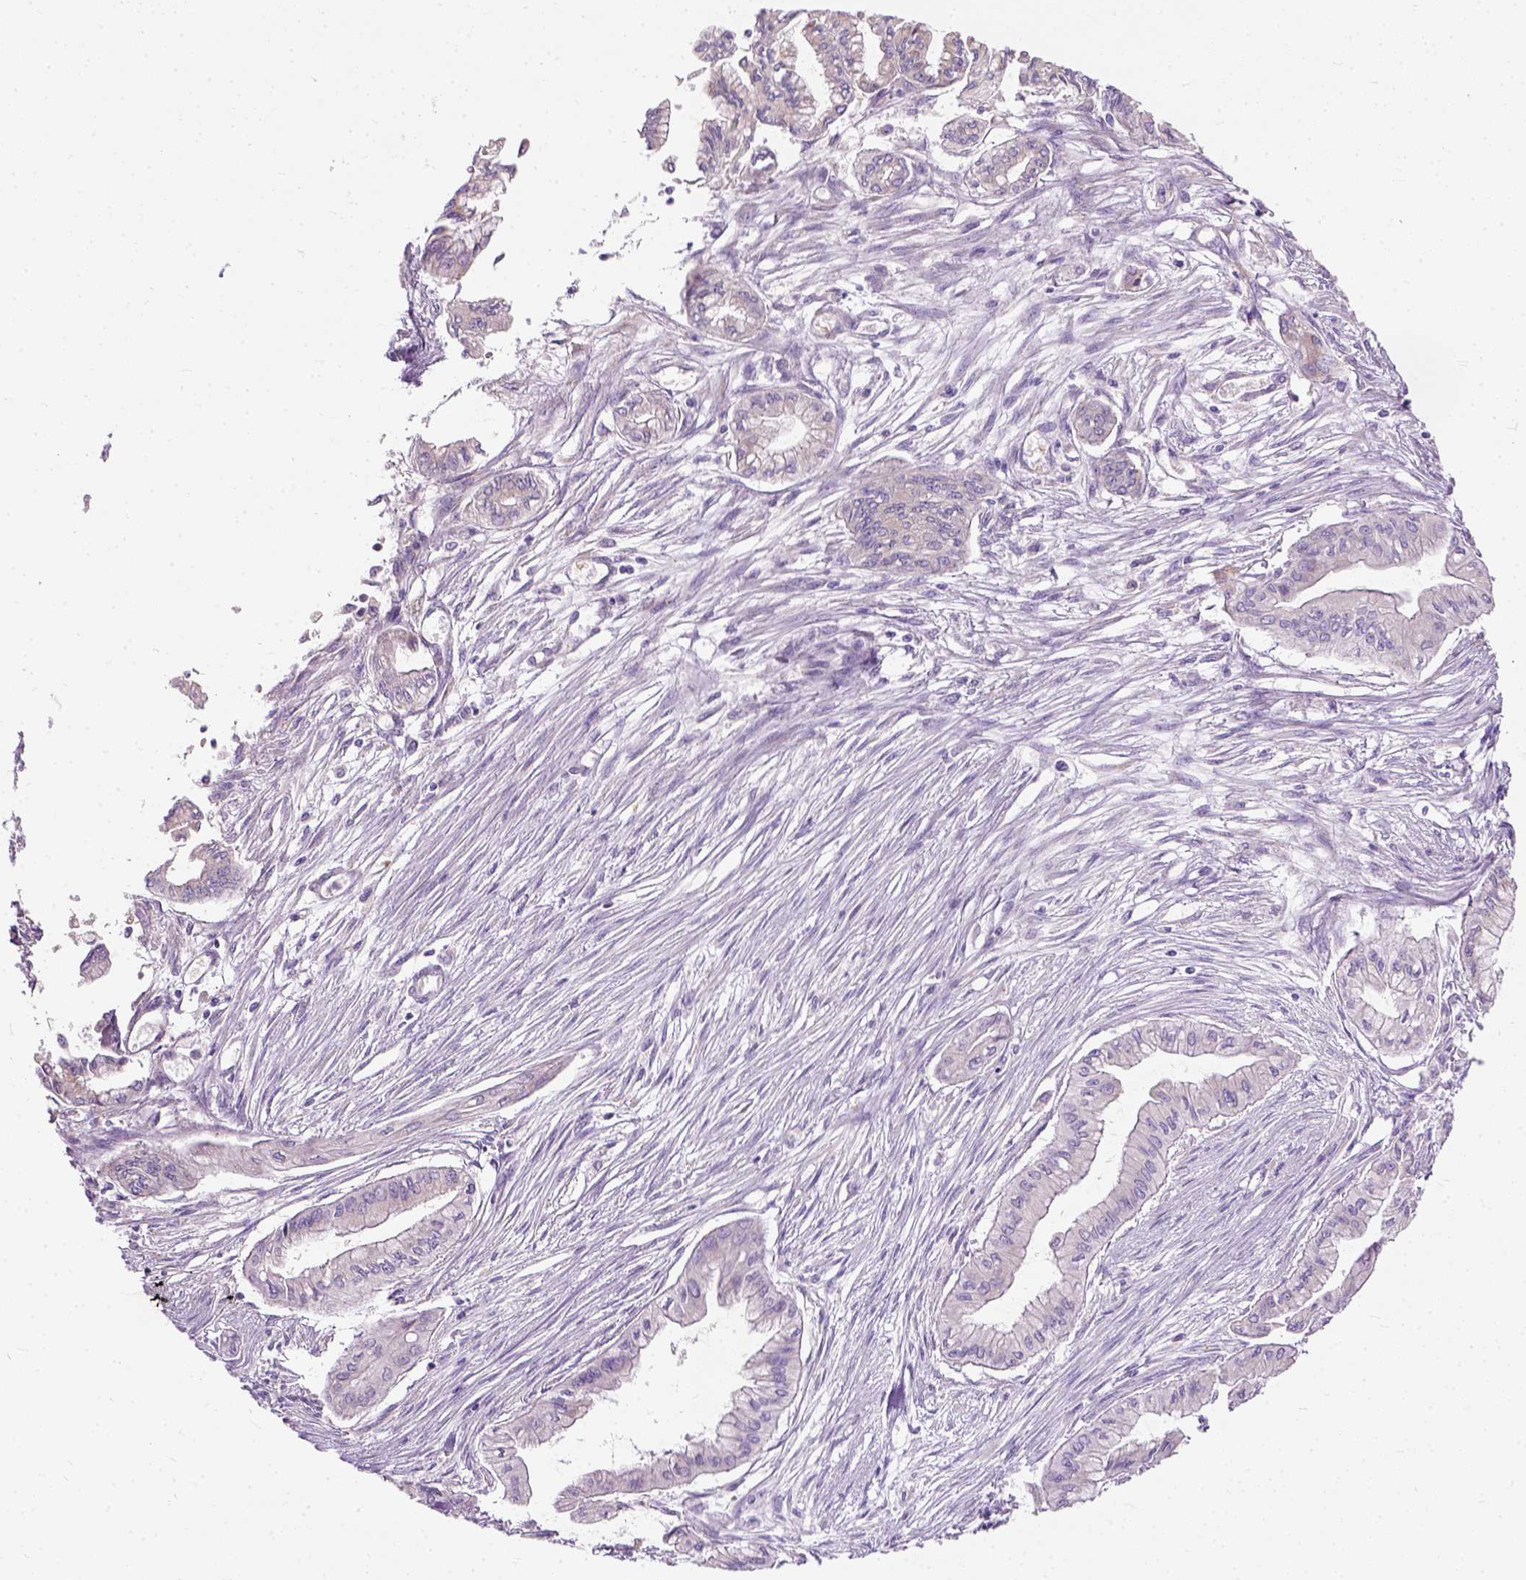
{"staining": {"intensity": "negative", "quantity": "none", "location": "none"}, "tissue": "pancreatic cancer", "cell_type": "Tumor cells", "image_type": "cancer", "snomed": [{"axis": "morphology", "description": "Adenocarcinoma, NOS"}, {"axis": "topography", "description": "Pancreas"}], "caption": "Photomicrograph shows no significant protein positivity in tumor cells of pancreatic adenocarcinoma.", "gene": "TRIM72", "patient": {"sex": "female", "age": 68}}